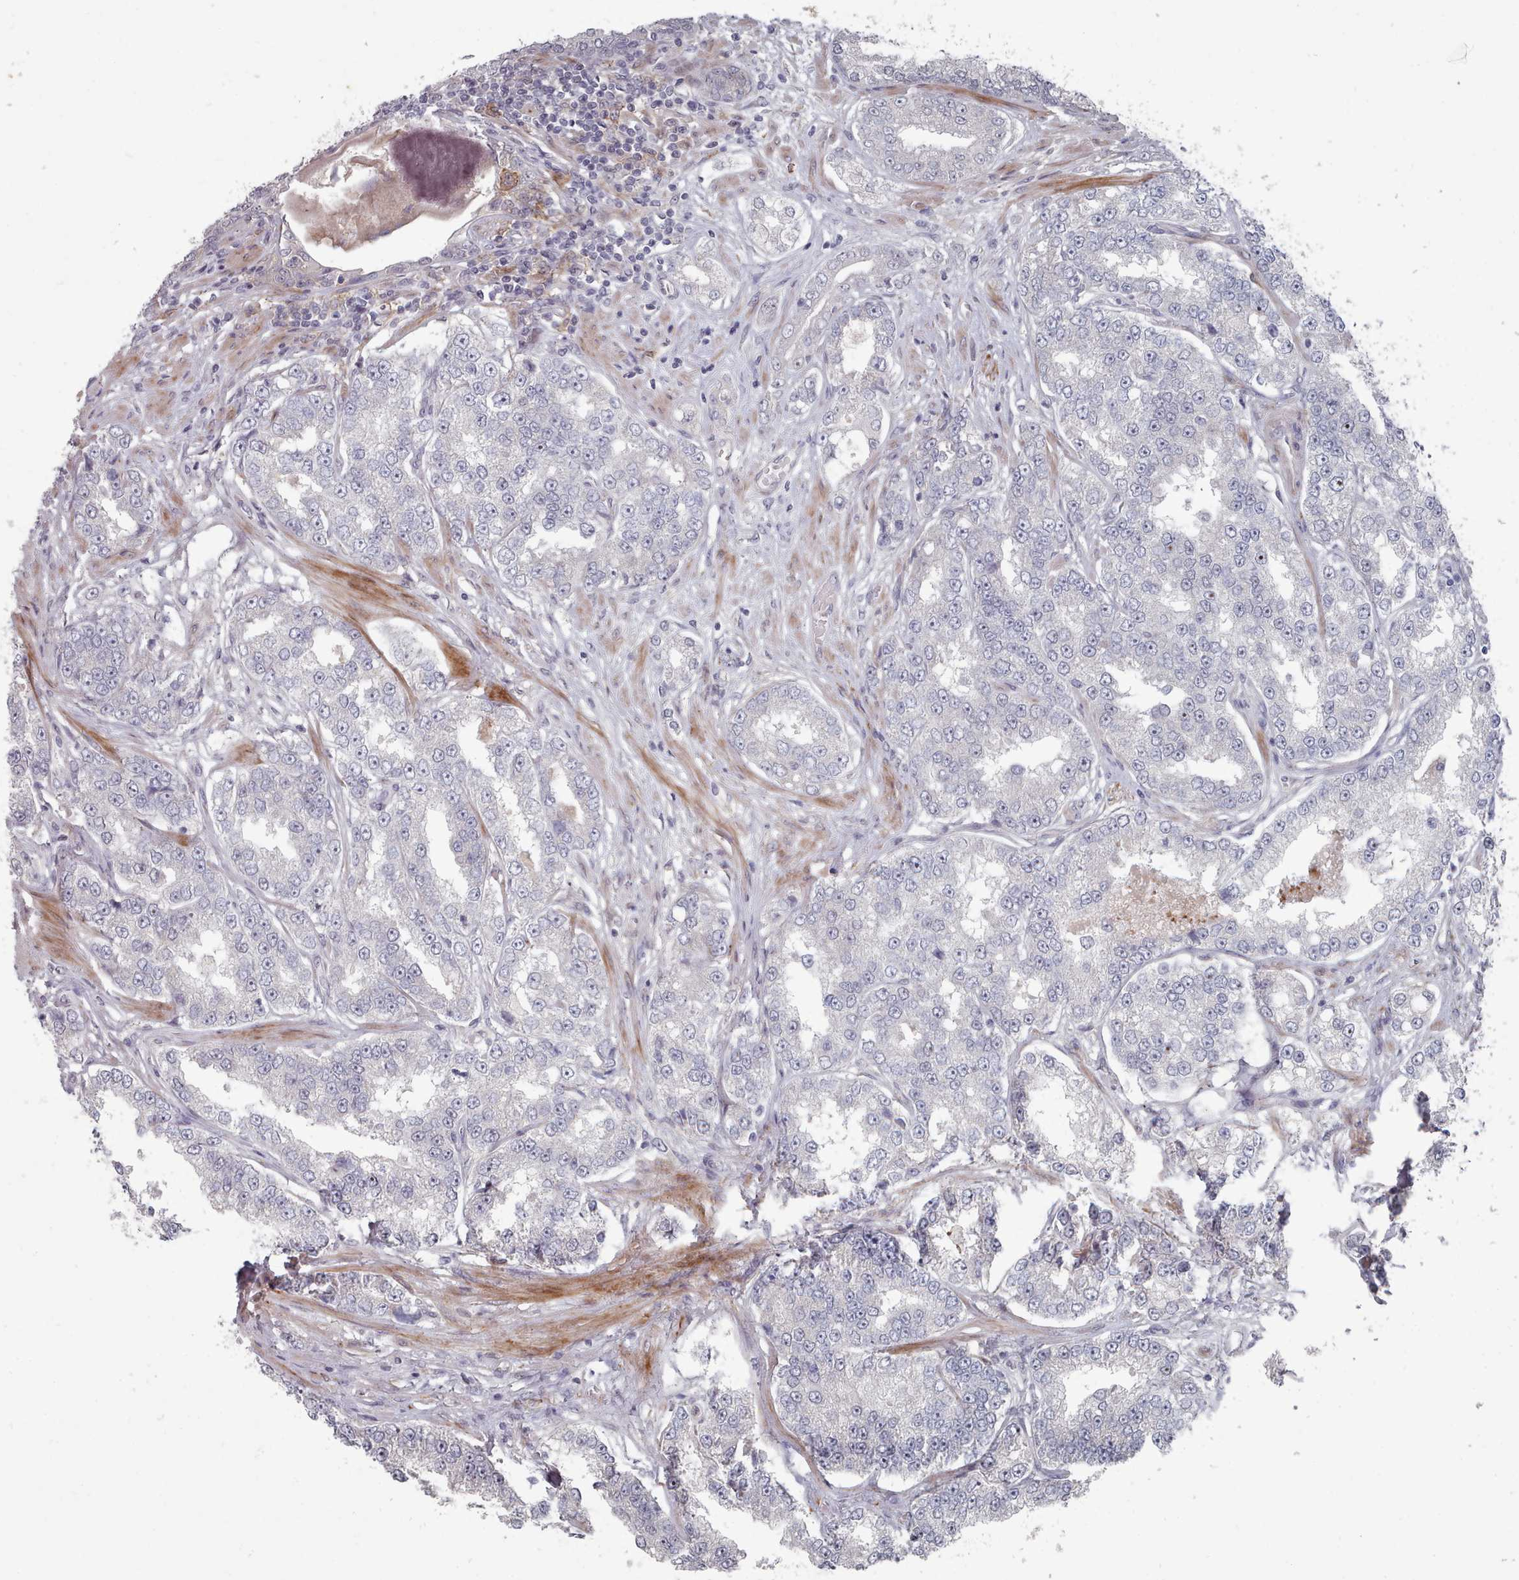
{"staining": {"intensity": "negative", "quantity": "none", "location": "none"}, "tissue": "prostate cancer", "cell_type": "Tumor cells", "image_type": "cancer", "snomed": [{"axis": "morphology", "description": "Normal tissue, NOS"}, {"axis": "morphology", "description": "Adenocarcinoma, High grade"}, {"axis": "topography", "description": "Prostate"}], "caption": "The IHC micrograph has no significant staining in tumor cells of prostate cancer (adenocarcinoma (high-grade)) tissue.", "gene": "COL8A2", "patient": {"sex": "male", "age": 83}}